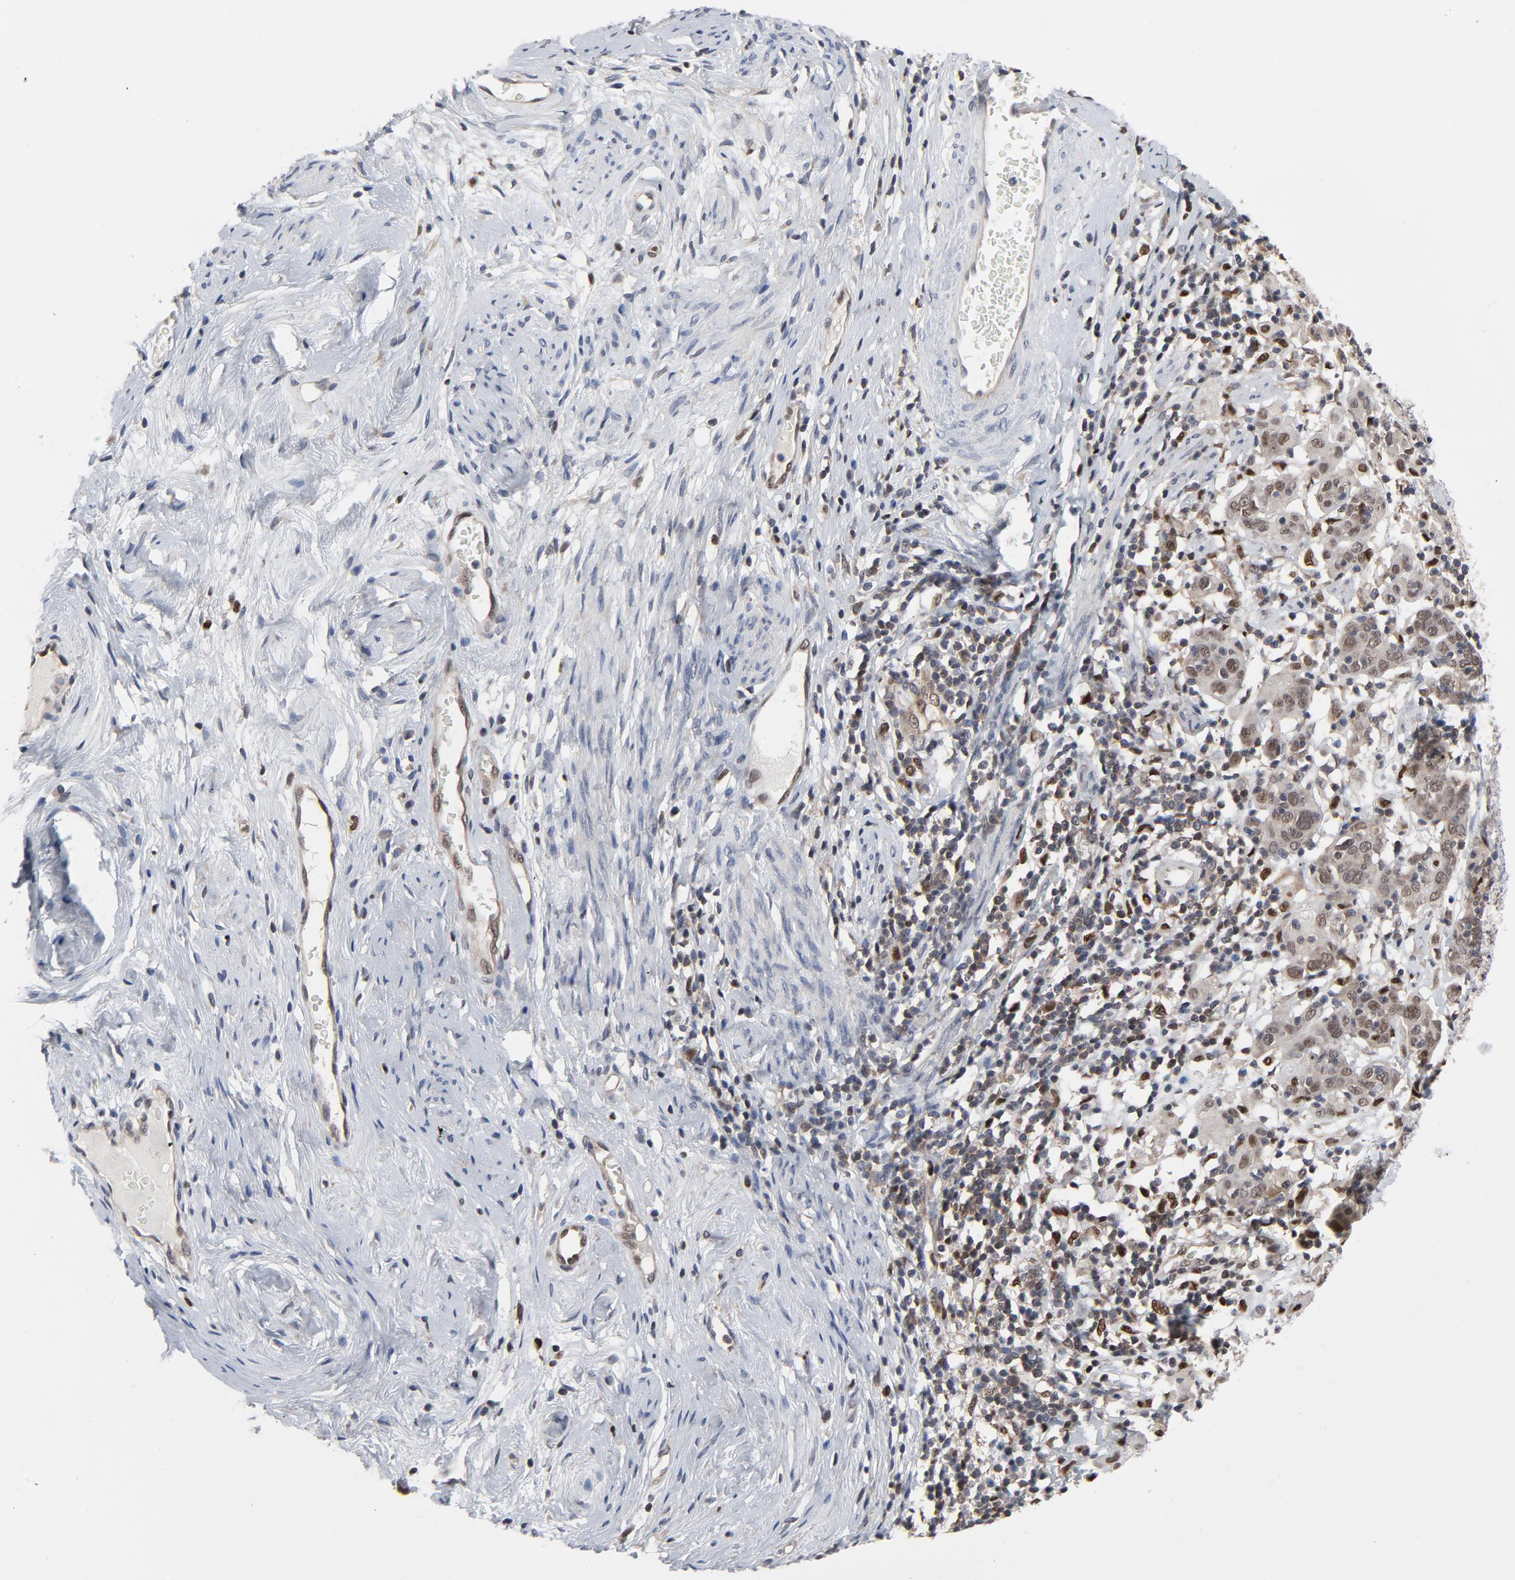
{"staining": {"intensity": "moderate", "quantity": ">75%", "location": "cytoplasmic/membranous,nuclear"}, "tissue": "cervical cancer", "cell_type": "Tumor cells", "image_type": "cancer", "snomed": [{"axis": "morphology", "description": "Normal tissue, NOS"}, {"axis": "morphology", "description": "Squamous cell carcinoma, NOS"}, {"axis": "topography", "description": "Cervix"}], "caption": "Immunohistochemical staining of human cervical cancer shows medium levels of moderate cytoplasmic/membranous and nuclear protein staining in approximately >75% of tumor cells. (Brightfield microscopy of DAB IHC at high magnification).", "gene": "NFKB1", "patient": {"sex": "female", "age": 67}}